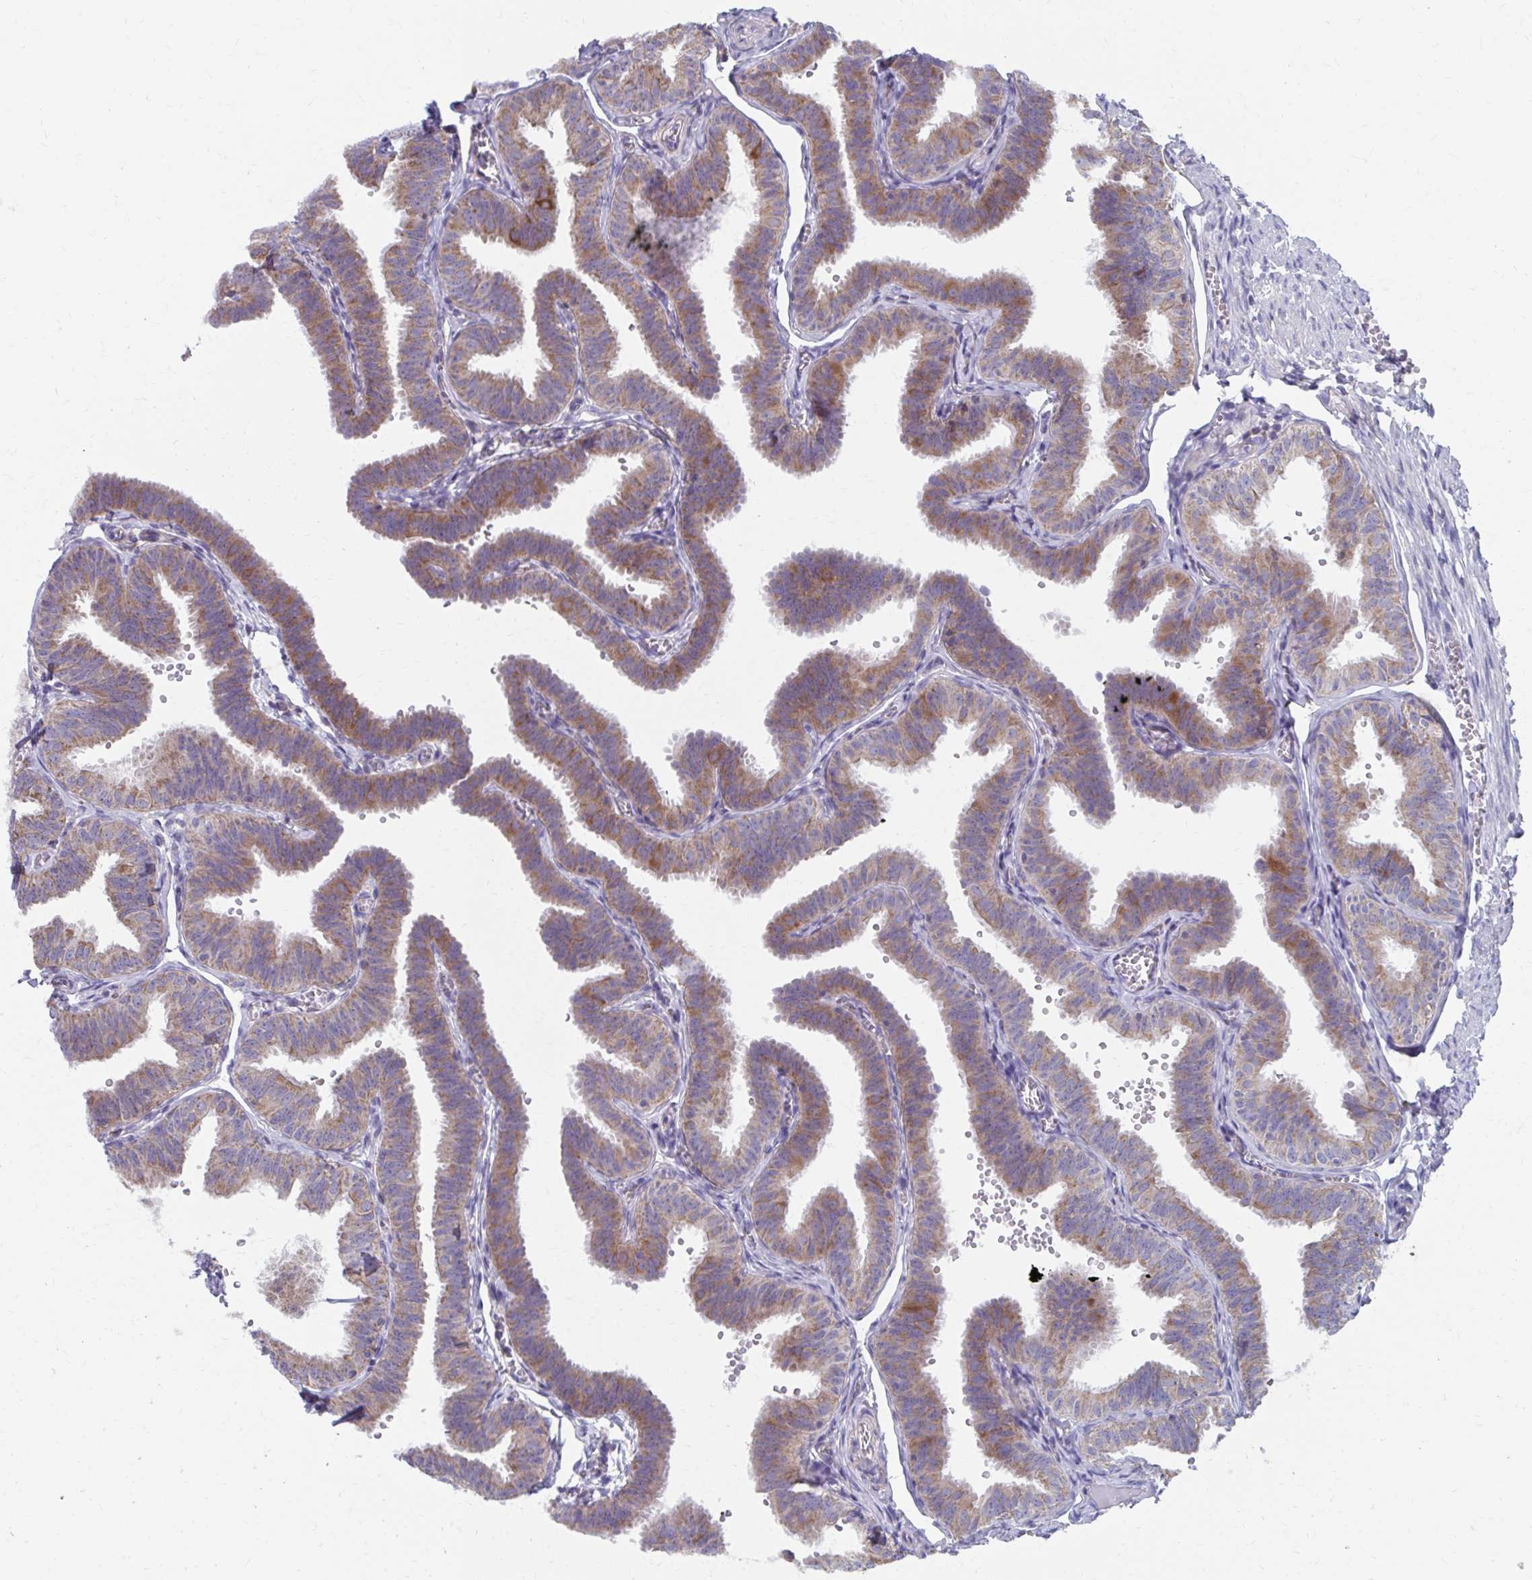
{"staining": {"intensity": "moderate", "quantity": ">75%", "location": "cytoplasmic/membranous"}, "tissue": "fallopian tube", "cell_type": "Glandular cells", "image_type": "normal", "snomed": [{"axis": "morphology", "description": "Normal tissue, NOS"}, {"axis": "topography", "description": "Fallopian tube"}], "caption": "Fallopian tube stained with a brown dye displays moderate cytoplasmic/membranous positive staining in about >75% of glandular cells.", "gene": "RCC1L", "patient": {"sex": "female", "age": 25}}